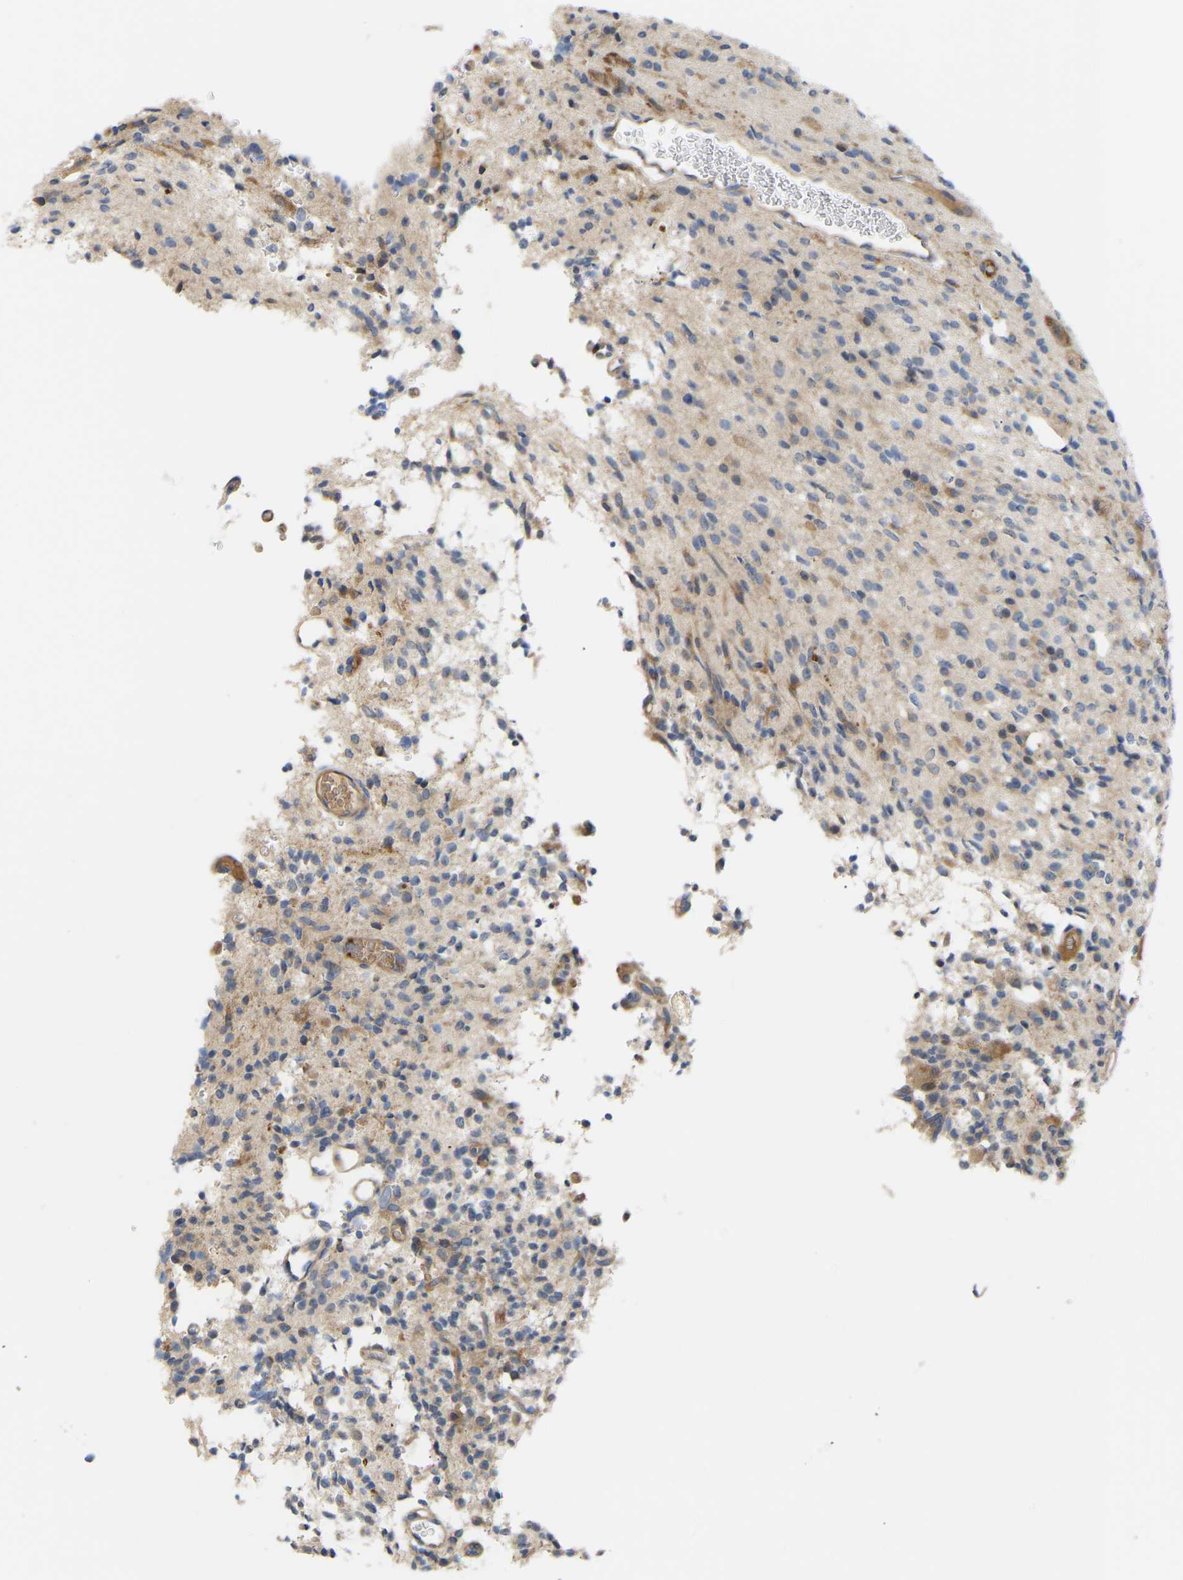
{"staining": {"intensity": "negative", "quantity": "none", "location": "none"}, "tissue": "glioma", "cell_type": "Tumor cells", "image_type": "cancer", "snomed": [{"axis": "morphology", "description": "Glioma, malignant, High grade"}, {"axis": "topography", "description": "Brain"}], "caption": "Tumor cells are negative for protein expression in human malignant glioma (high-grade).", "gene": "AIMP2", "patient": {"sex": "male", "age": 34}}